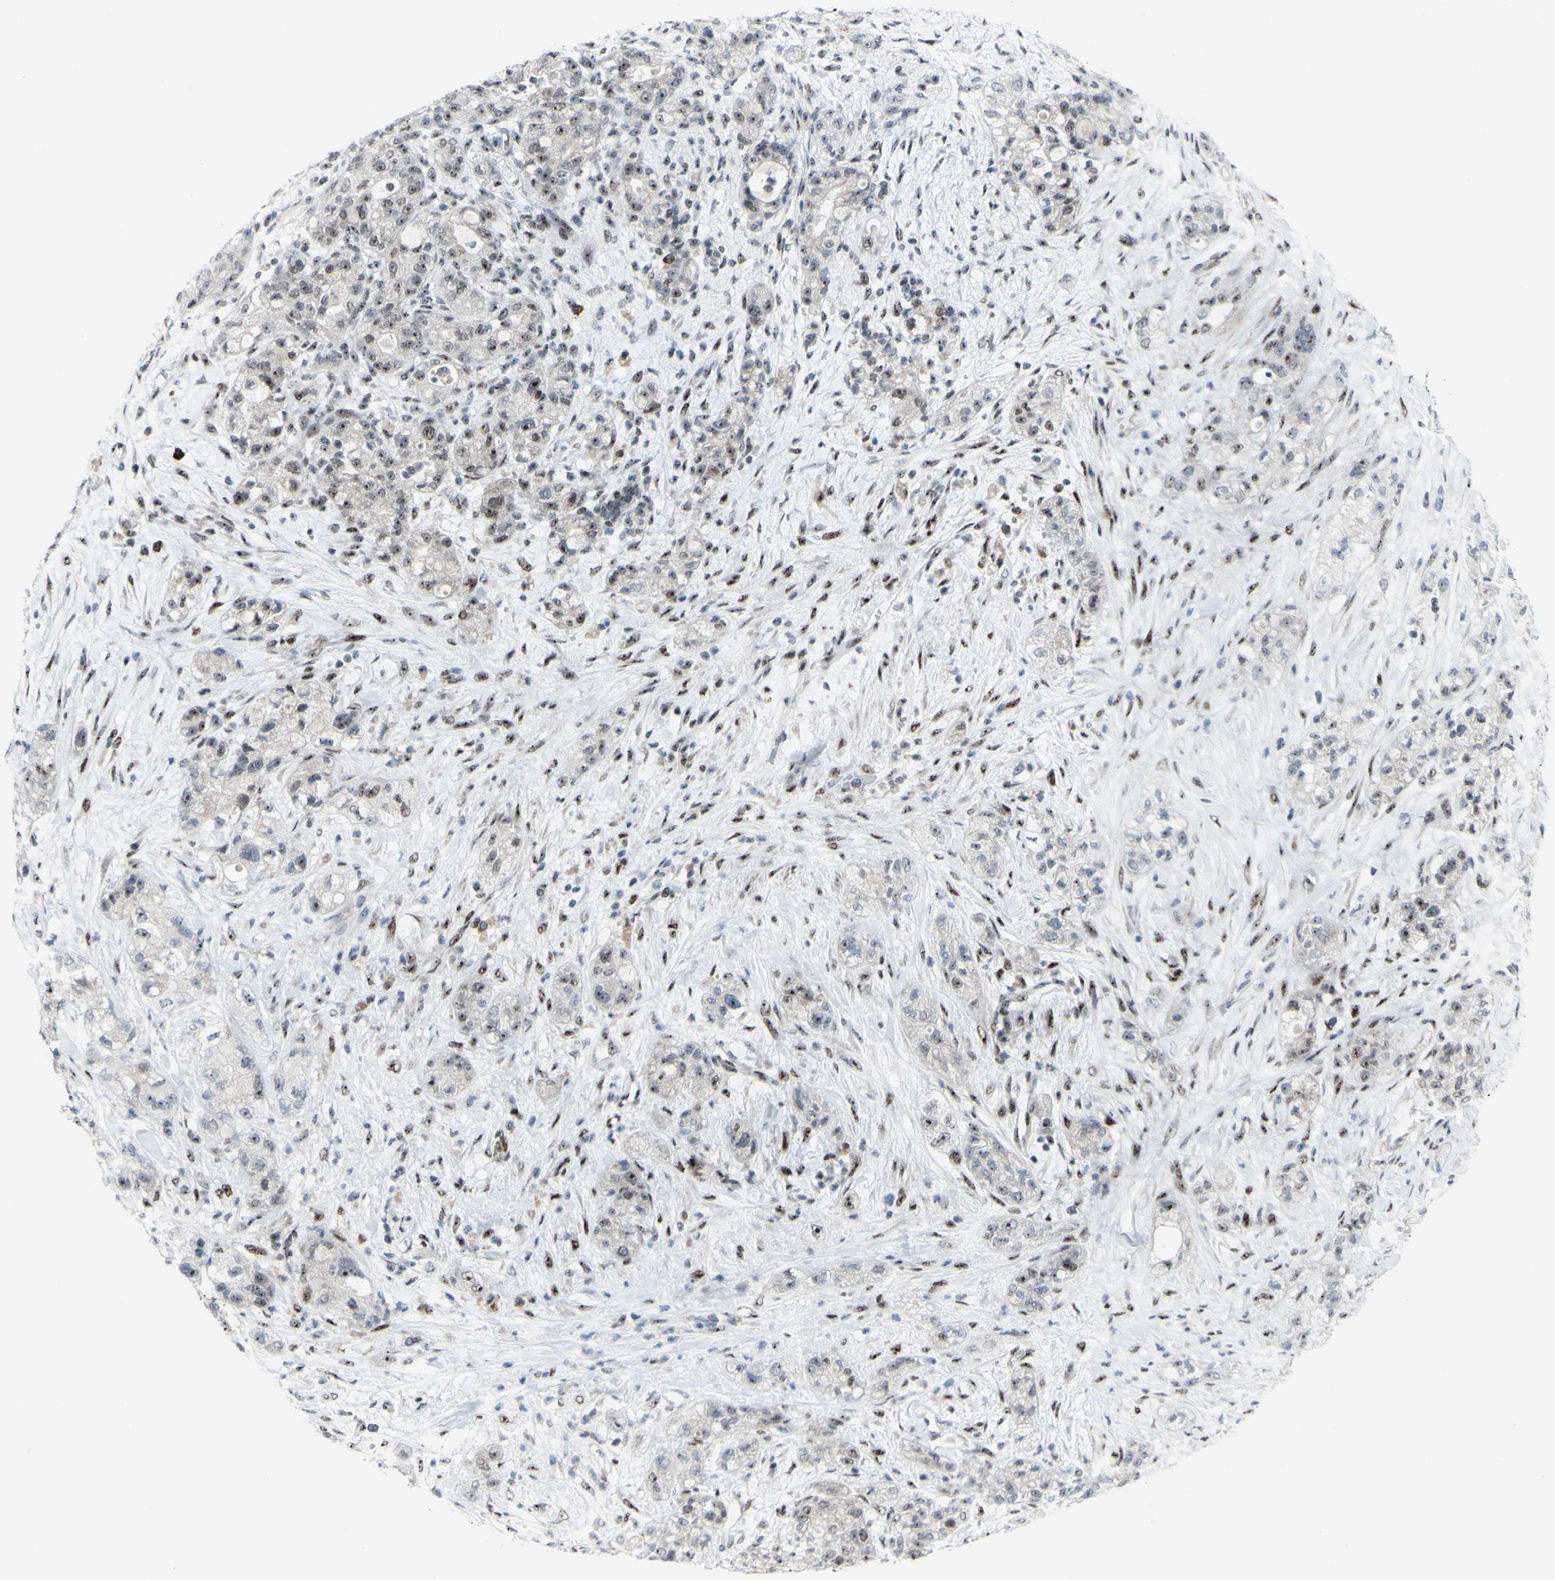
{"staining": {"intensity": "moderate", "quantity": "25%-75%", "location": "nuclear"}, "tissue": "pancreatic cancer", "cell_type": "Tumor cells", "image_type": "cancer", "snomed": [{"axis": "morphology", "description": "Adenocarcinoma, NOS"}, {"axis": "topography", "description": "Pancreas"}], "caption": "Protein staining demonstrates moderate nuclear staining in about 25%-75% of tumor cells in pancreatic adenocarcinoma. Nuclei are stained in blue.", "gene": "POLR1A", "patient": {"sex": "female", "age": 78}}